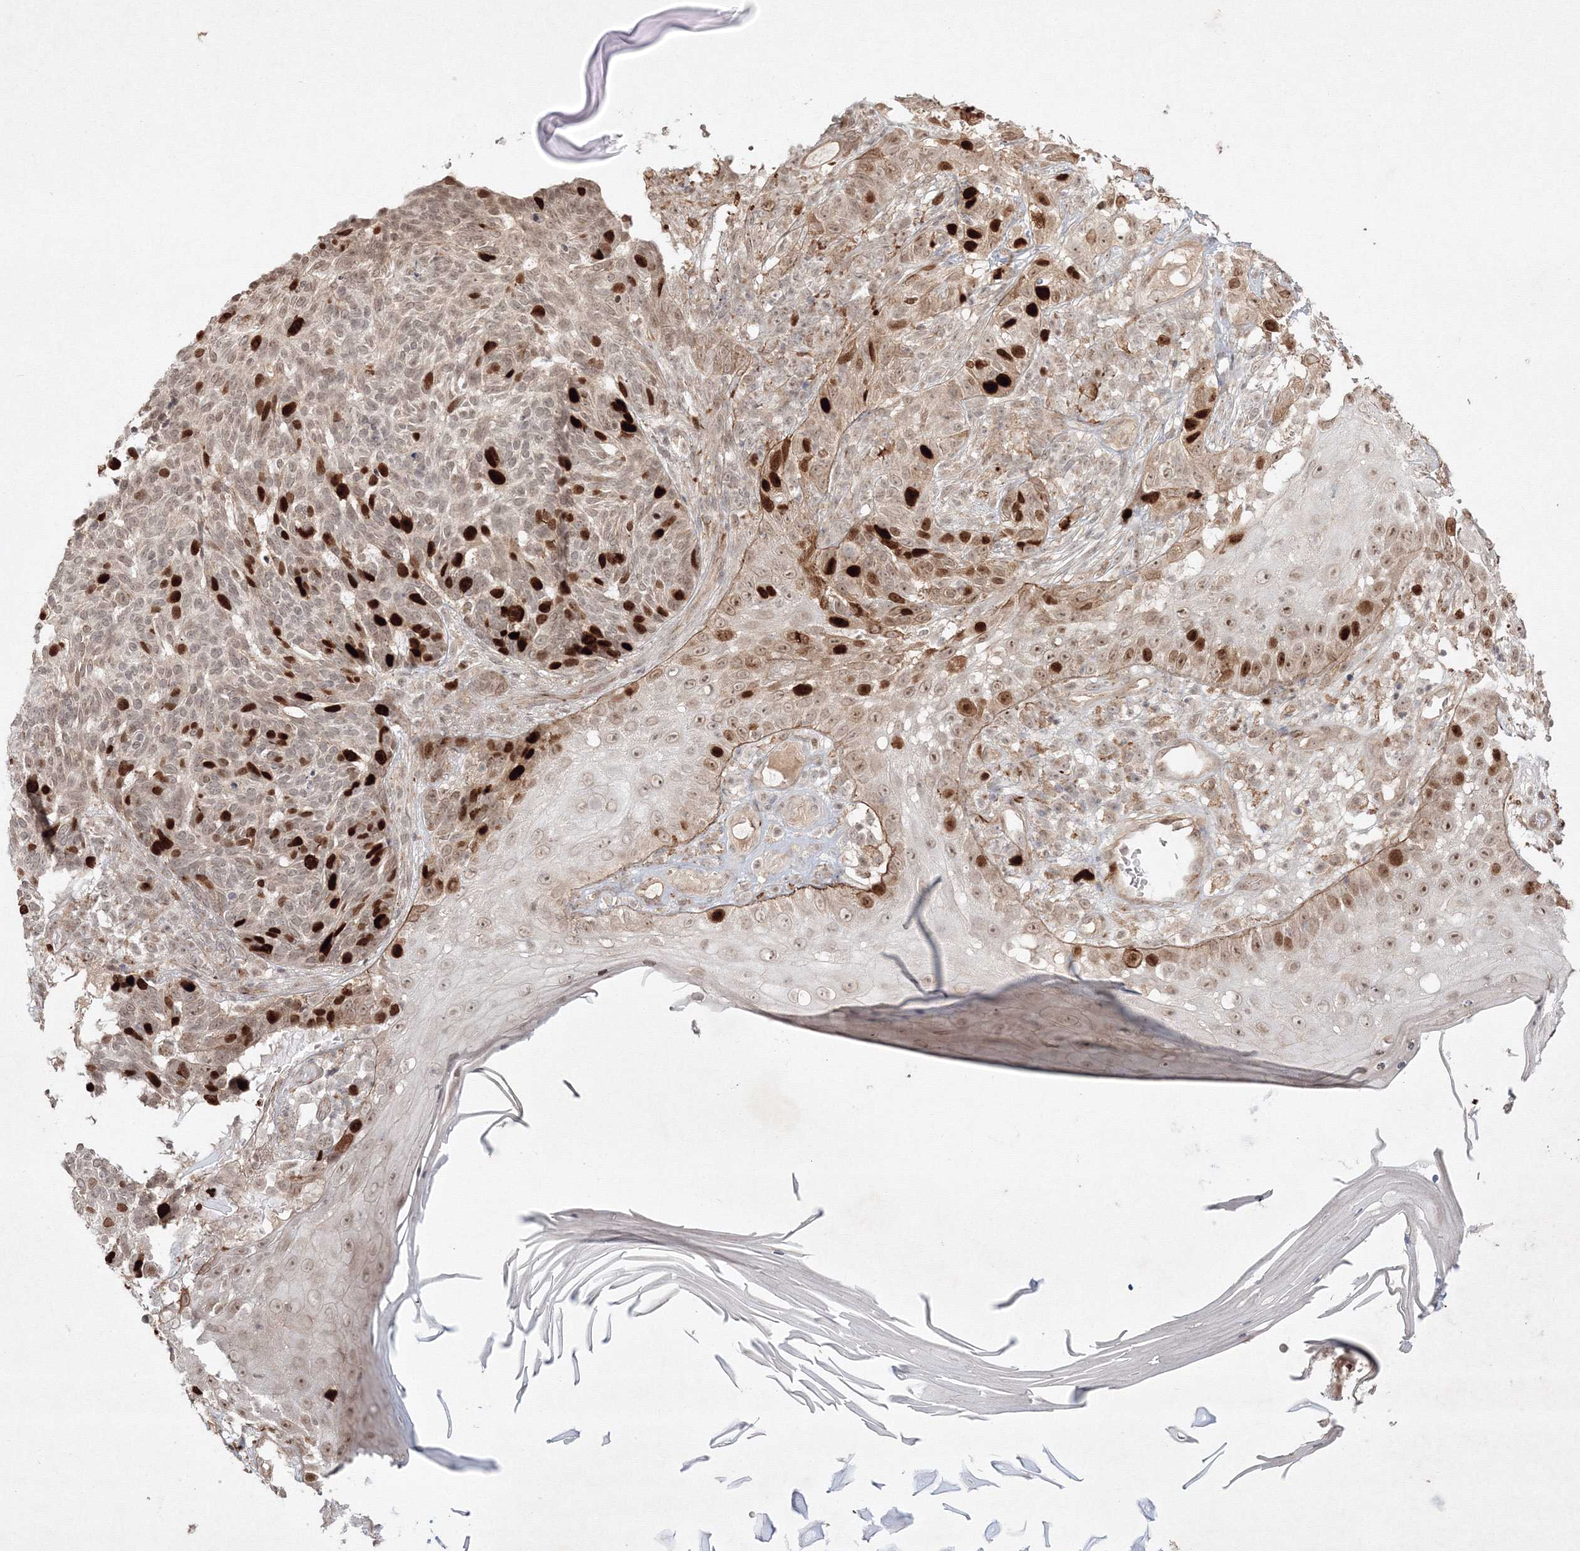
{"staining": {"intensity": "strong", "quantity": "25%-75%", "location": "nuclear"}, "tissue": "skin cancer", "cell_type": "Tumor cells", "image_type": "cancer", "snomed": [{"axis": "morphology", "description": "Basal cell carcinoma"}, {"axis": "topography", "description": "Skin"}], "caption": "Skin basal cell carcinoma was stained to show a protein in brown. There is high levels of strong nuclear expression in approximately 25%-75% of tumor cells.", "gene": "KIF20A", "patient": {"sex": "male", "age": 85}}